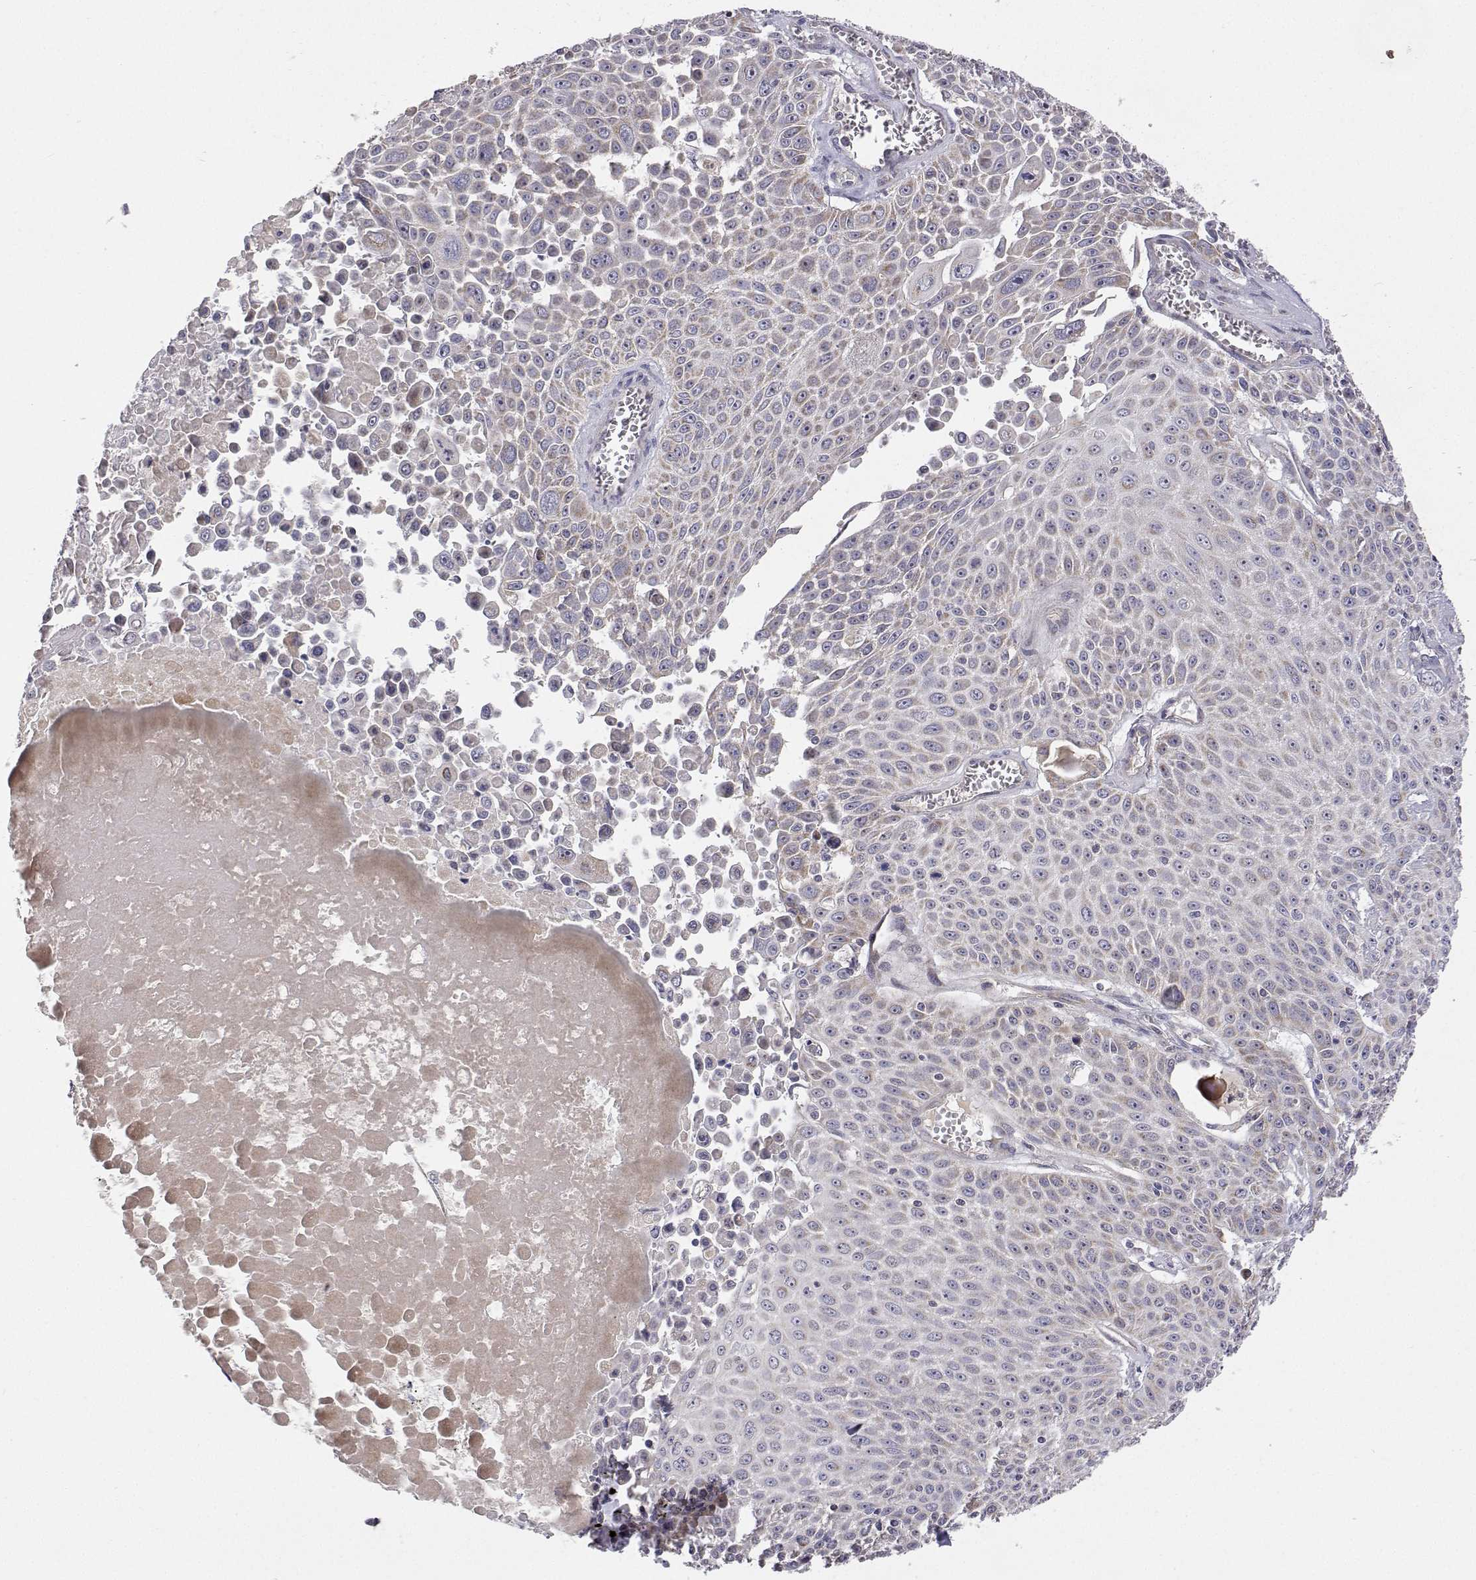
{"staining": {"intensity": "weak", "quantity": "<25%", "location": "cytoplasmic/membranous"}, "tissue": "lung cancer", "cell_type": "Tumor cells", "image_type": "cancer", "snomed": [{"axis": "morphology", "description": "Squamous cell carcinoma, NOS"}, {"axis": "morphology", "description": "Squamous cell carcinoma, metastatic, NOS"}, {"axis": "topography", "description": "Lymph node"}, {"axis": "topography", "description": "Lung"}], "caption": "An image of human lung metastatic squamous cell carcinoma is negative for staining in tumor cells.", "gene": "MRPL3", "patient": {"sex": "female", "age": 62}}